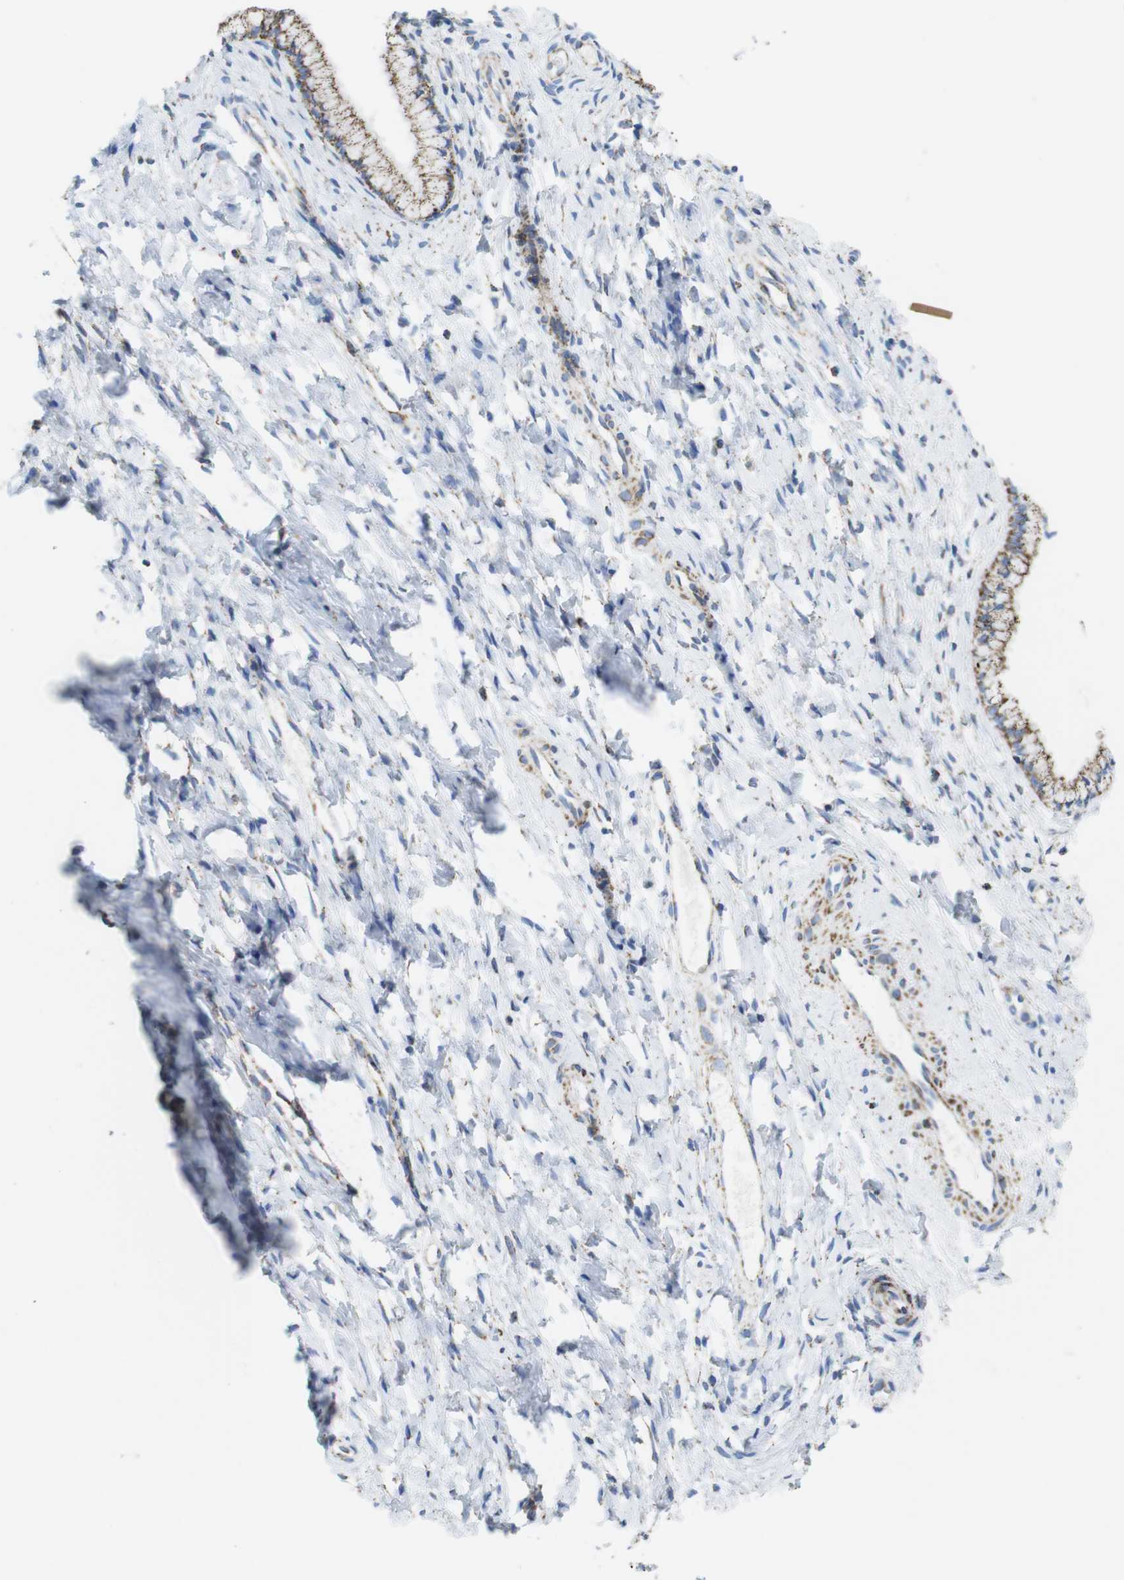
{"staining": {"intensity": "moderate", "quantity": ">75%", "location": "cytoplasmic/membranous"}, "tissue": "cervix", "cell_type": "Glandular cells", "image_type": "normal", "snomed": [{"axis": "morphology", "description": "Normal tissue, NOS"}, {"axis": "topography", "description": "Cervix"}], "caption": "A medium amount of moderate cytoplasmic/membranous staining is appreciated in approximately >75% of glandular cells in normal cervix.", "gene": "ATP5PO", "patient": {"sex": "female", "age": 65}}